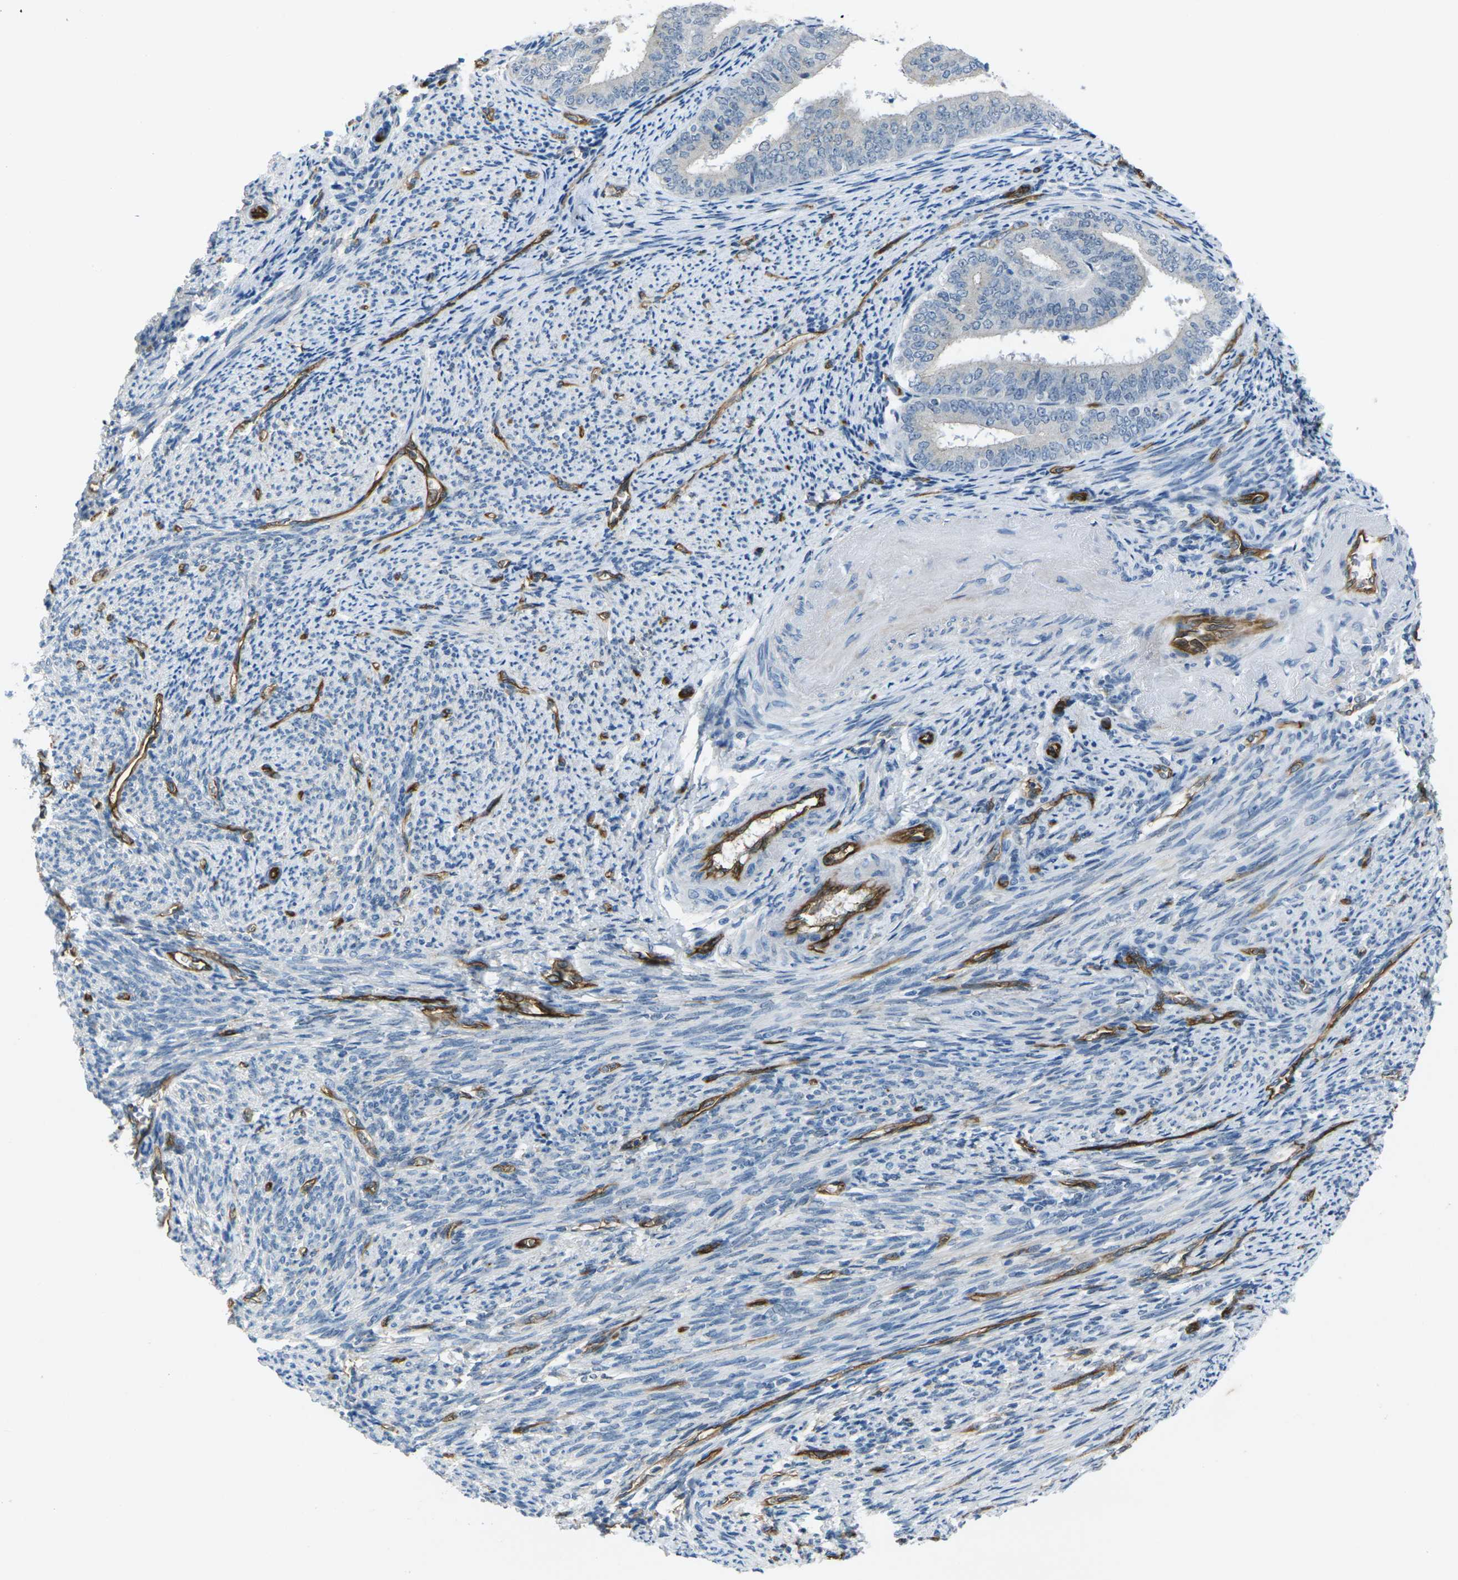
{"staining": {"intensity": "negative", "quantity": "none", "location": "none"}, "tissue": "endometrial cancer", "cell_type": "Tumor cells", "image_type": "cancer", "snomed": [{"axis": "morphology", "description": "Adenocarcinoma, NOS"}, {"axis": "topography", "description": "Endometrium"}], "caption": "Immunohistochemistry (IHC) of human endometrial adenocarcinoma displays no staining in tumor cells. (Brightfield microscopy of DAB (3,3'-diaminobenzidine) immunohistochemistry at high magnification).", "gene": "HSPA12B", "patient": {"sex": "female", "age": 63}}